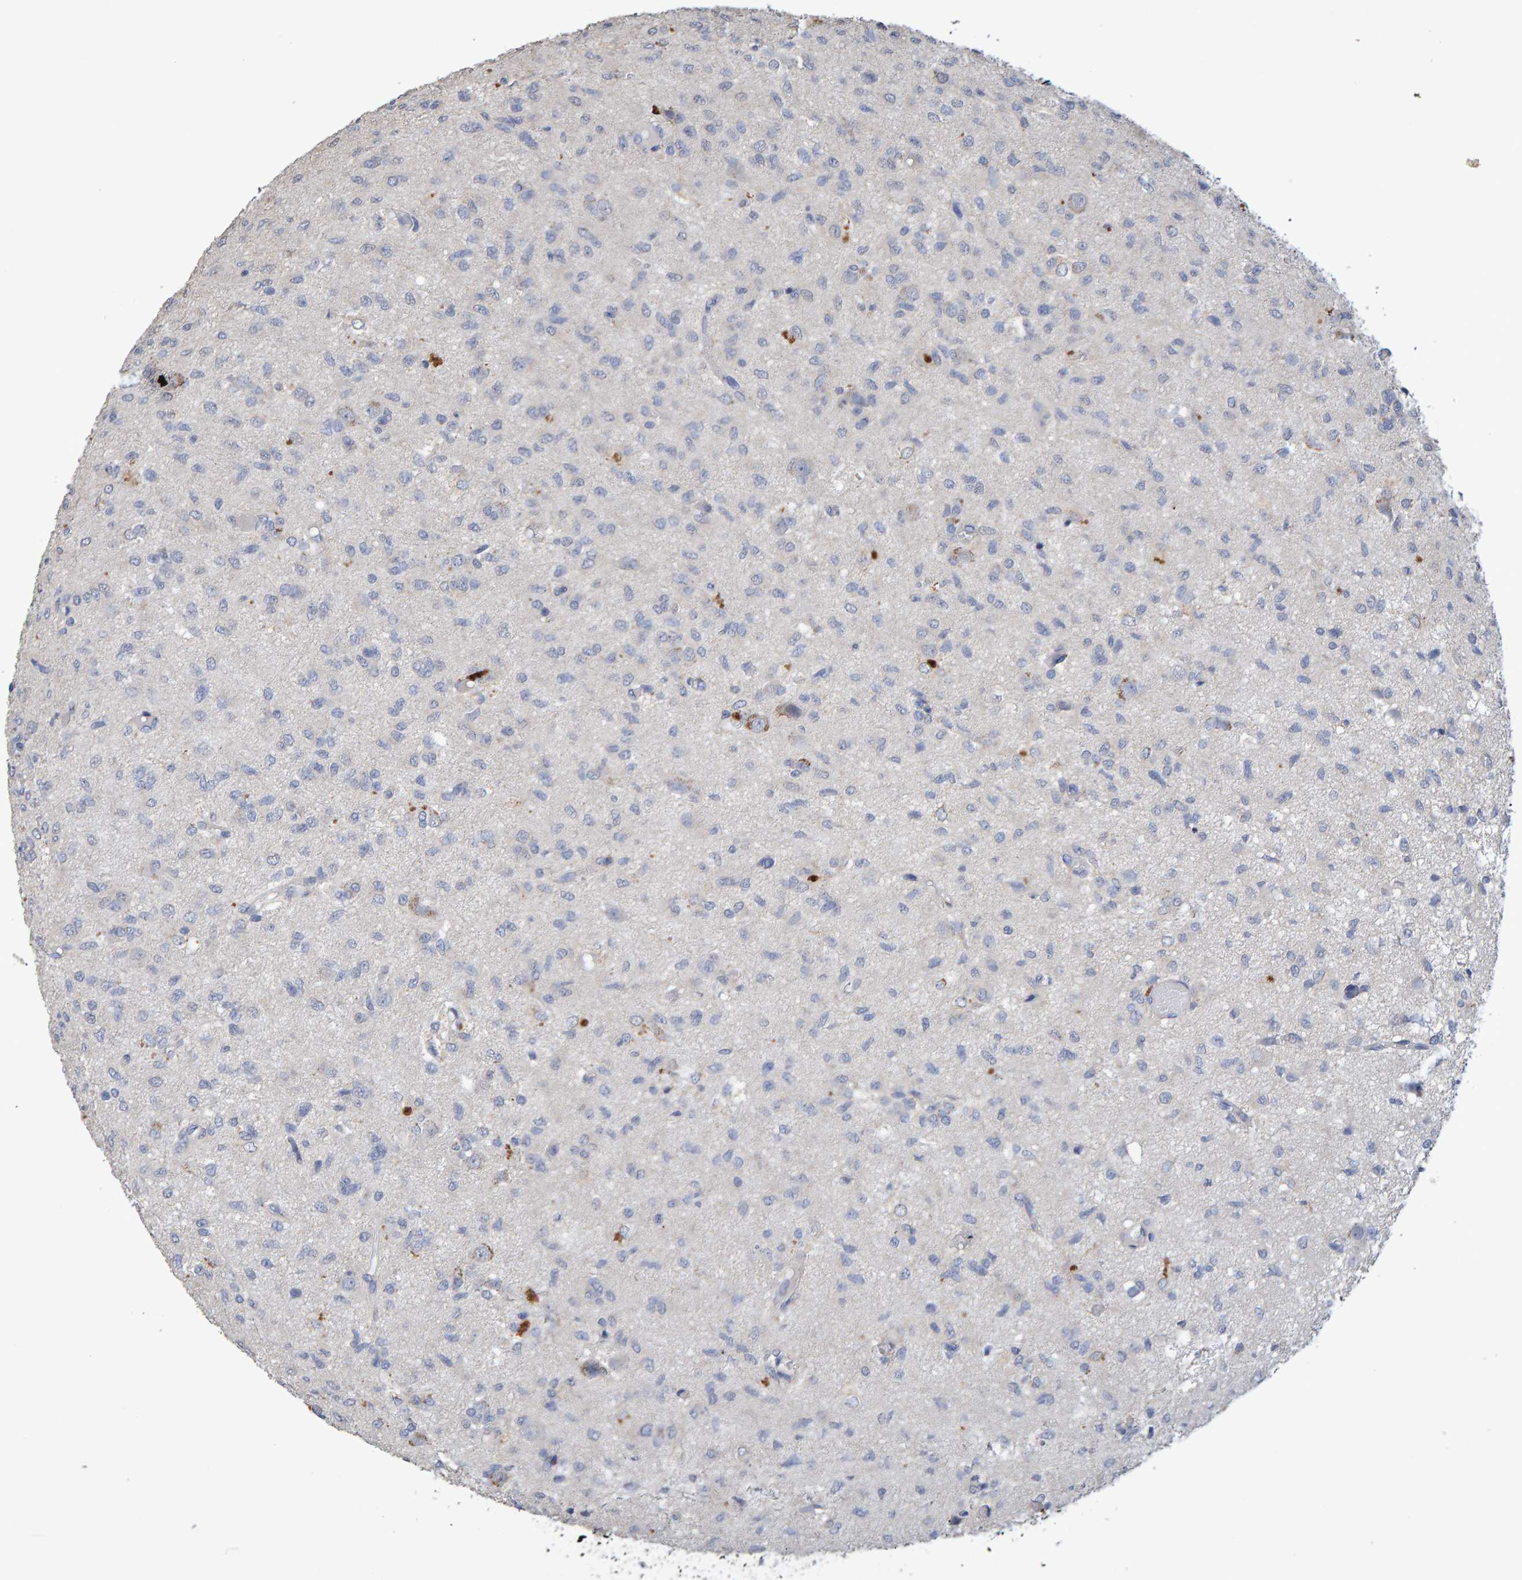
{"staining": {"intensity": "negative", "quantity": "none", "location": "none"}, "tissue": "glioma", "cell_type": "Tumor cells", "image_type": "cancer", "snomed": [{"axis": "morphology", "description": "Glioma, malignant, High grade"}, {"axis": "topography", "description": "Brain"}], "caption": "Glioma was stained to show a protein in brown. There is no significant expression in tumor cells.", "gene": "CTH", "patient": {"sex": "female", "age": 59}}